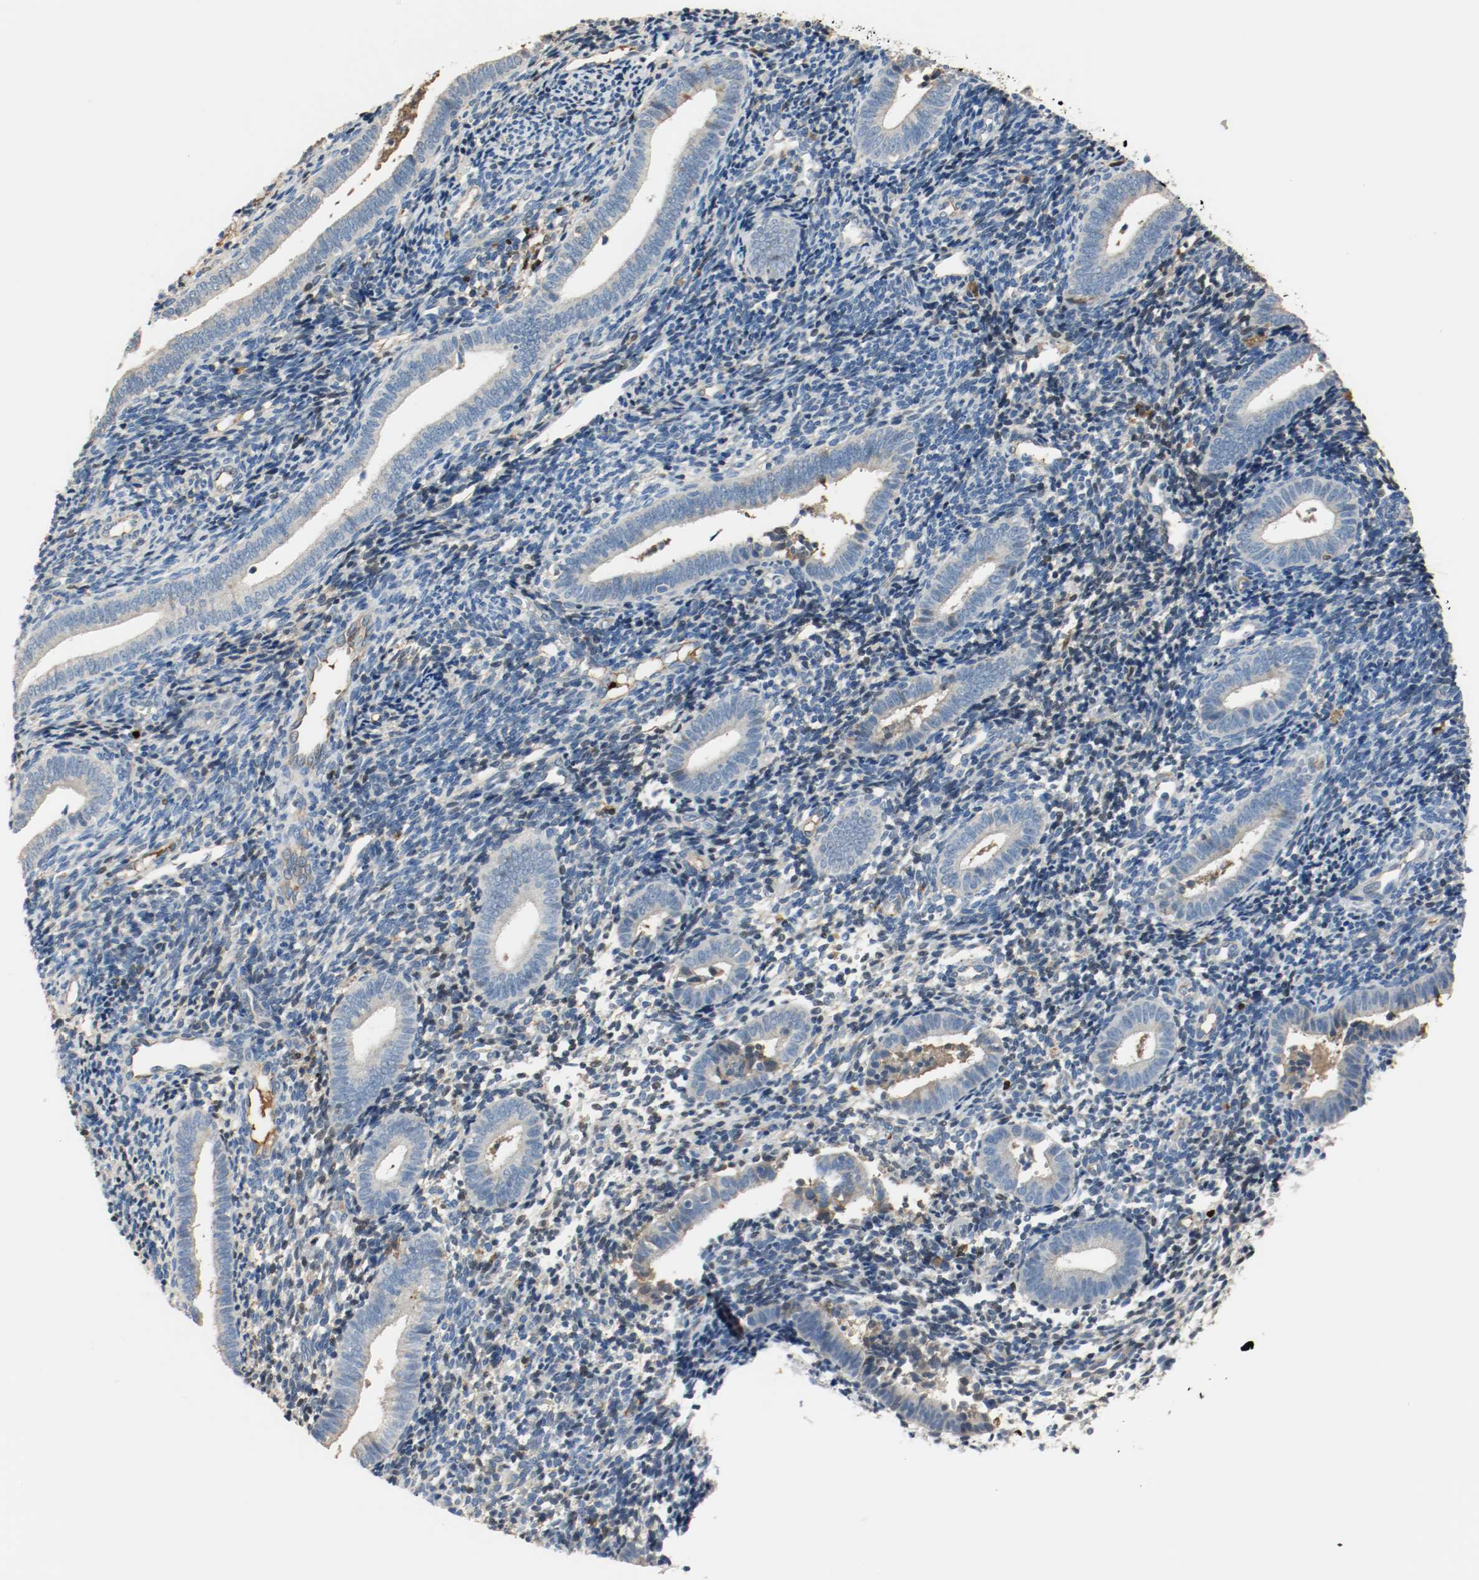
{"staining": {"intensity": "negative", "quantity": "none", "location": "none"}, "tissue": "endometrium", "cell_type": "Cells in endometrial stroma", "image_type": "normal", "snomed": [{"axis": "morphology", "description": "Normal tissue, NOS"}, {"axis": "topography", "description": "Uterus"}, {"axis": "topography", "description": "Endometrium"}], "caption": "This is an immunohistochemistry (IHC) photomicrograph of normal human endometrium. There is no staining in cells in endometrial stroma.", "gene": "BLK", "patient": {"sex": "female", "age": 33}}